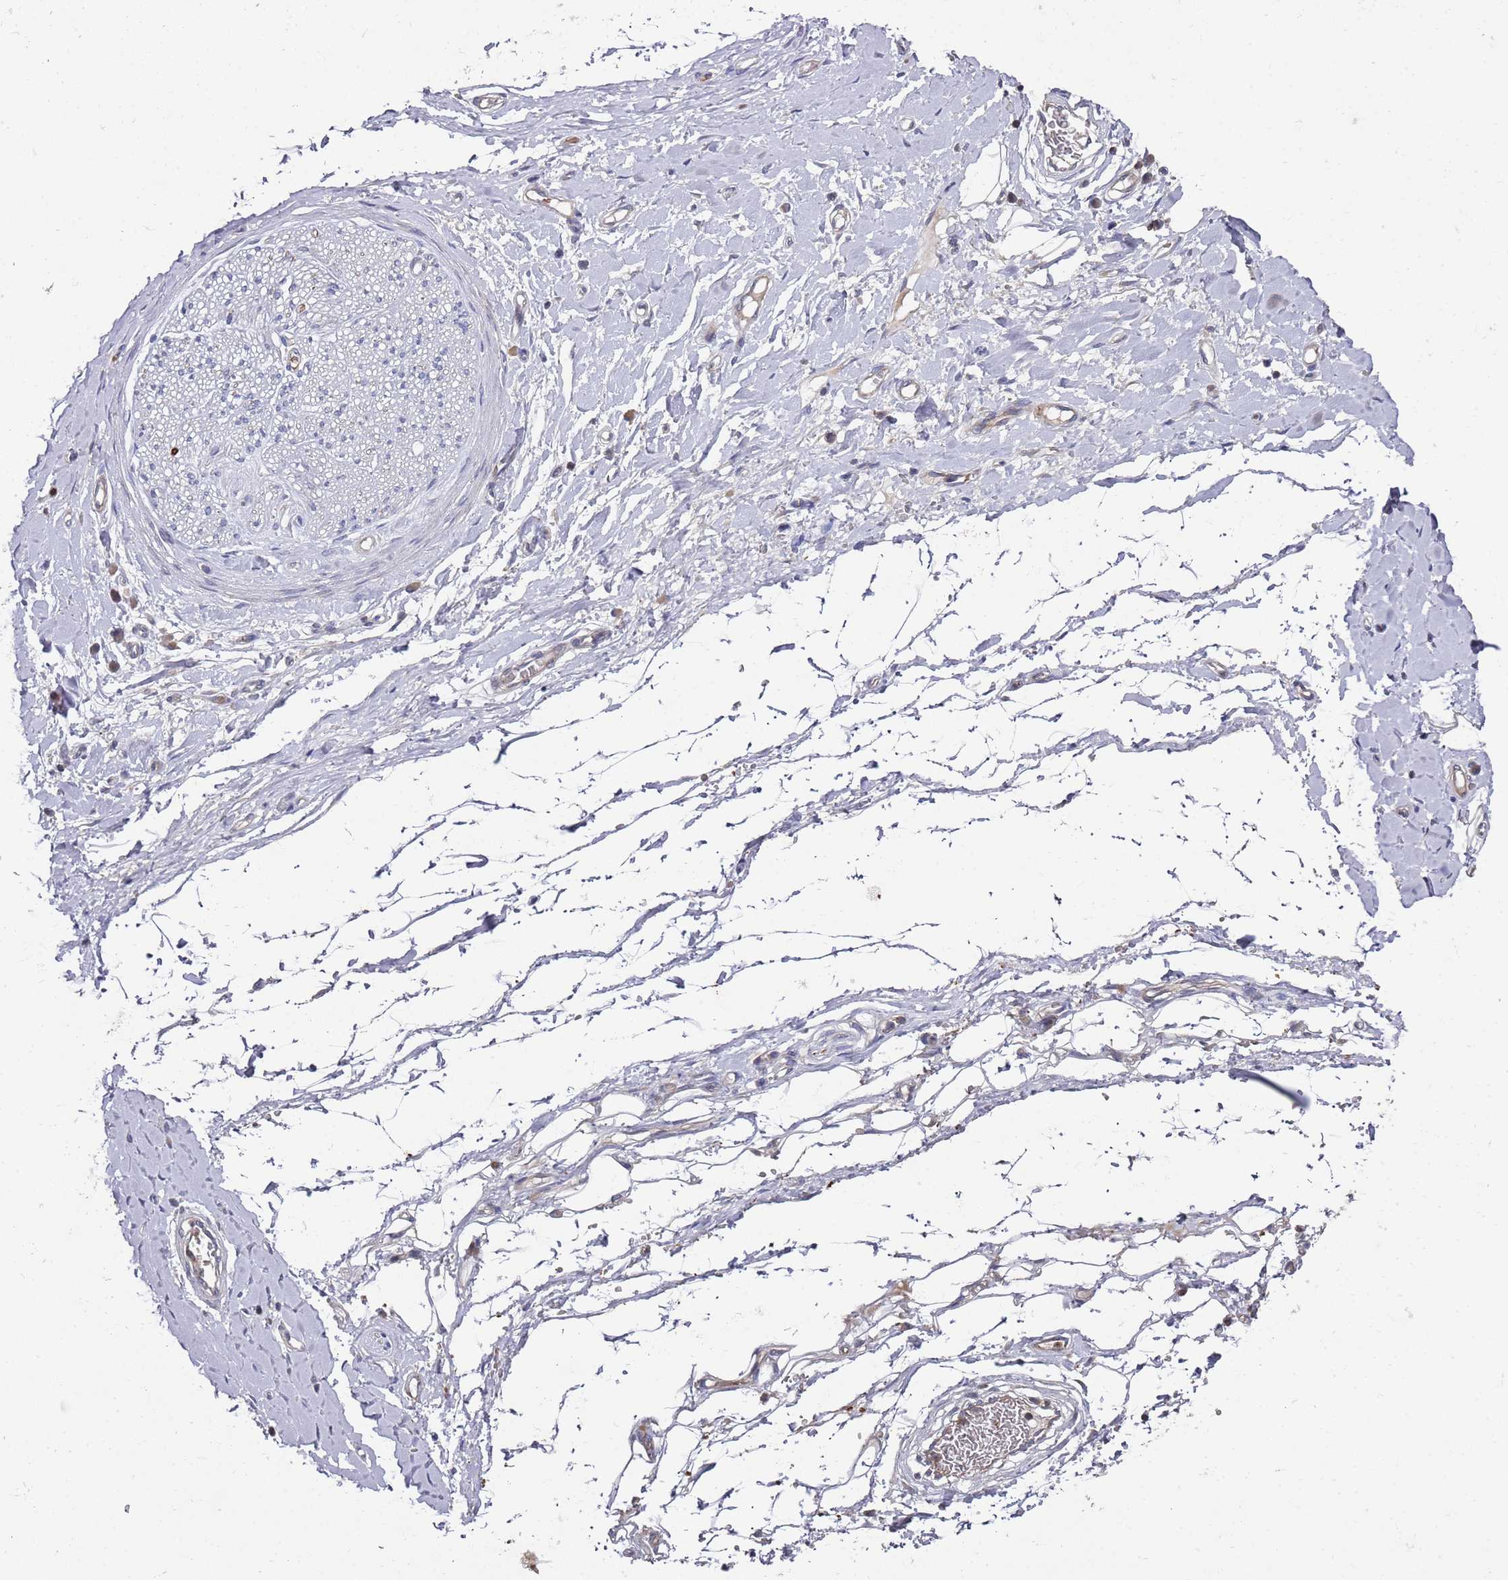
{"staining": {"intensity": "negative", "quantity": "none", "location": "none"}, "tissue": "adipose tissue", "cell_type": "Adipocytes", "image_type": "normal", "snomed": [{"axis": "morphology", "description": "Normal tissue, NOS"}, {"axis": "morphology", "description": "Adenocarcinoma, NOS"}, {"axis": "topography", "description": "Stomach, upper"}, {"axis": "topography", "description": "Peripheral nerve tissue"}], "caption": "The image exhibits no significant positivity in adipocytes of adipose tissue.", "gene": "LACC1", "patient": {"sex": "male", "age": 62}}